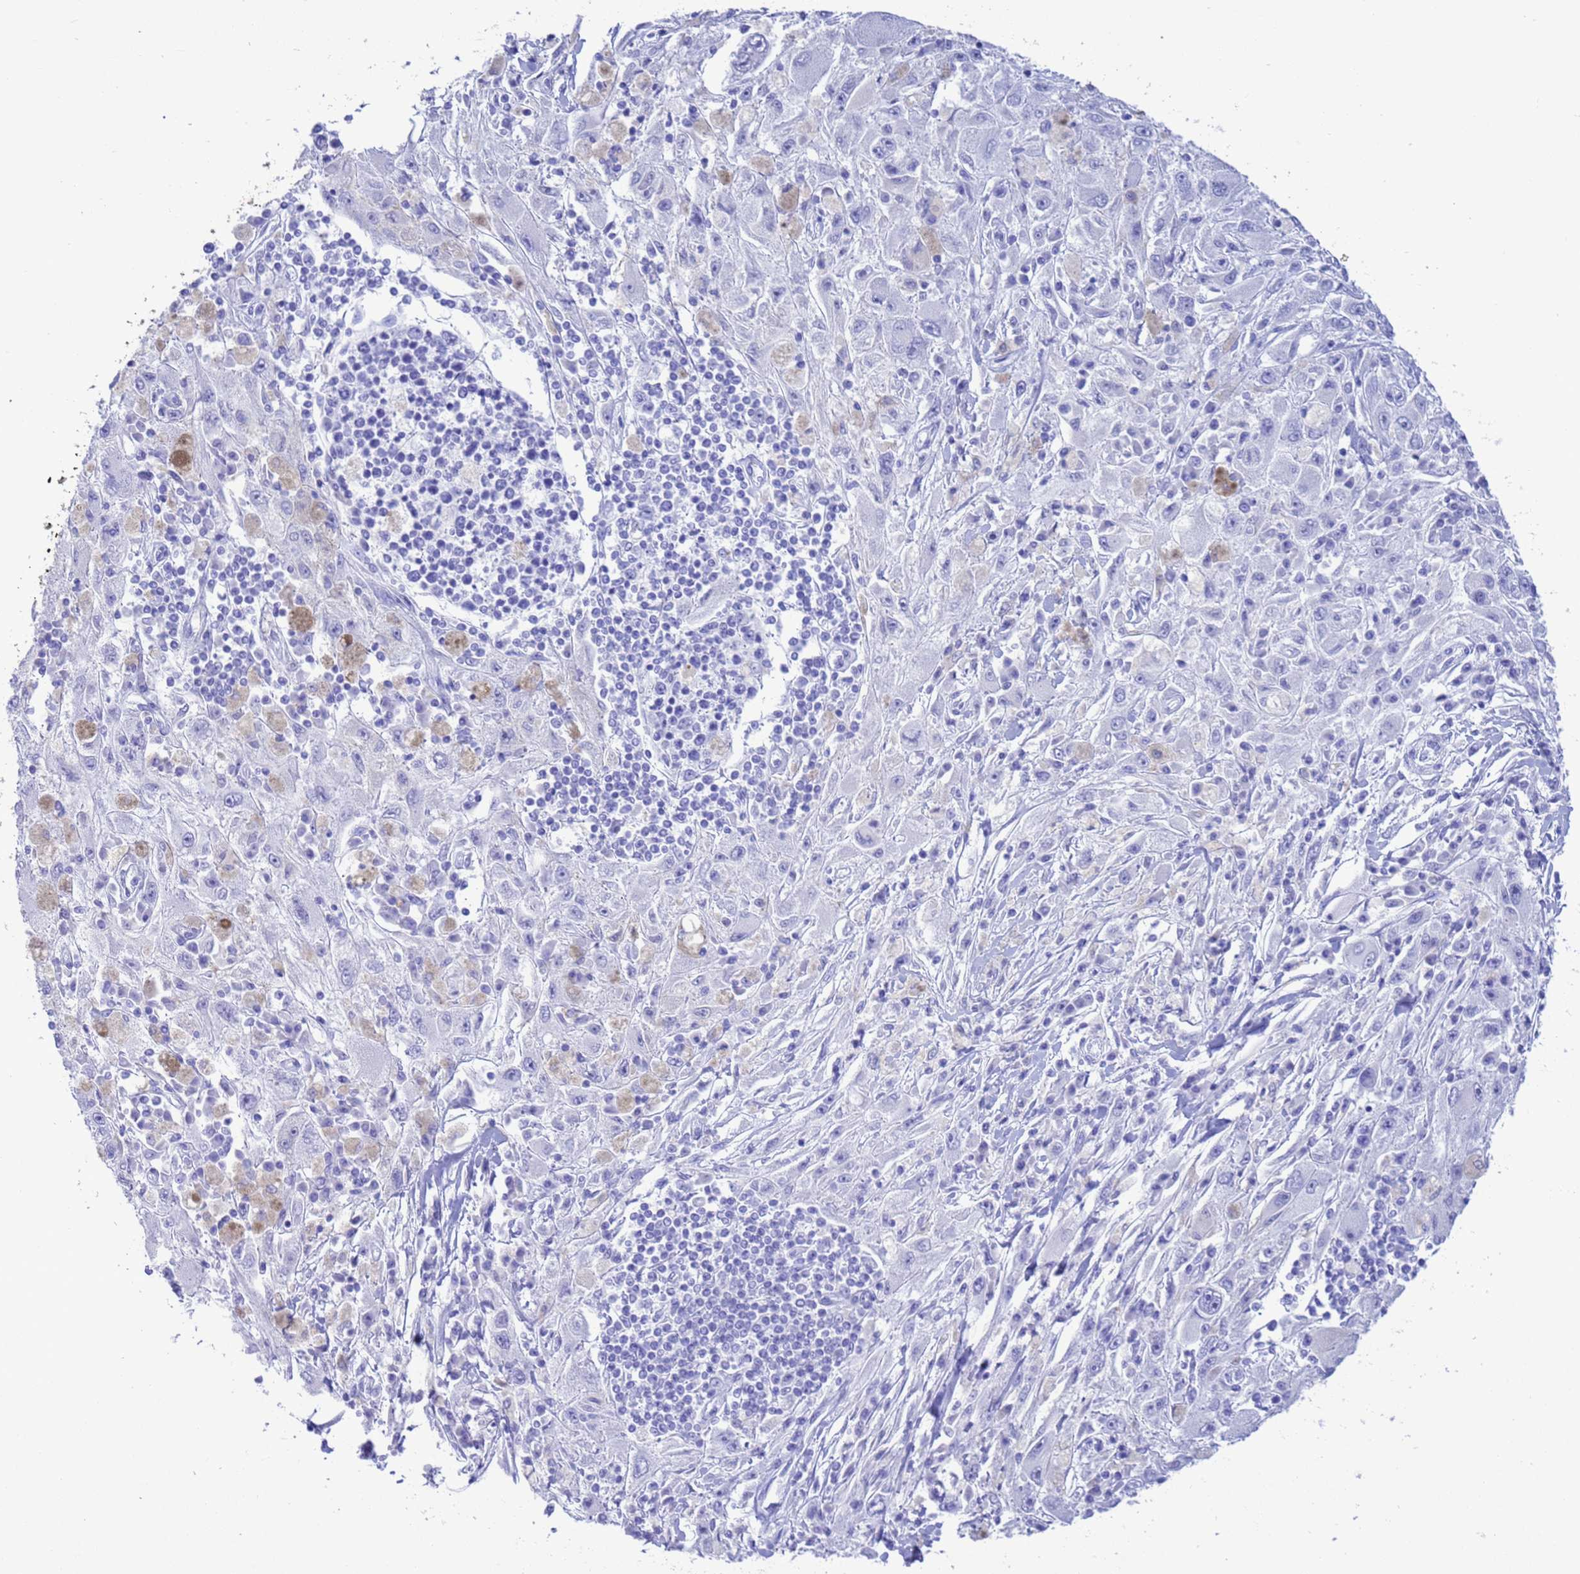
{"staining": {"intensity": "negative", "quantity": "none", "location": "none"}, "tissue": "melanoma", "cell_type": "Tumor cells", "image_type": "cancer", "snomed": [{"axis": "morphology", "description": "Malignant melanoma, Metastatic site"}, {"axis": "topography", "description": "Skin"}], "caption": "Tumor cells show no significant positivity in malignant melanoma (metastatic site).", "gene": "GSTM1", "patient": {"sex": "male", "age": 53}}